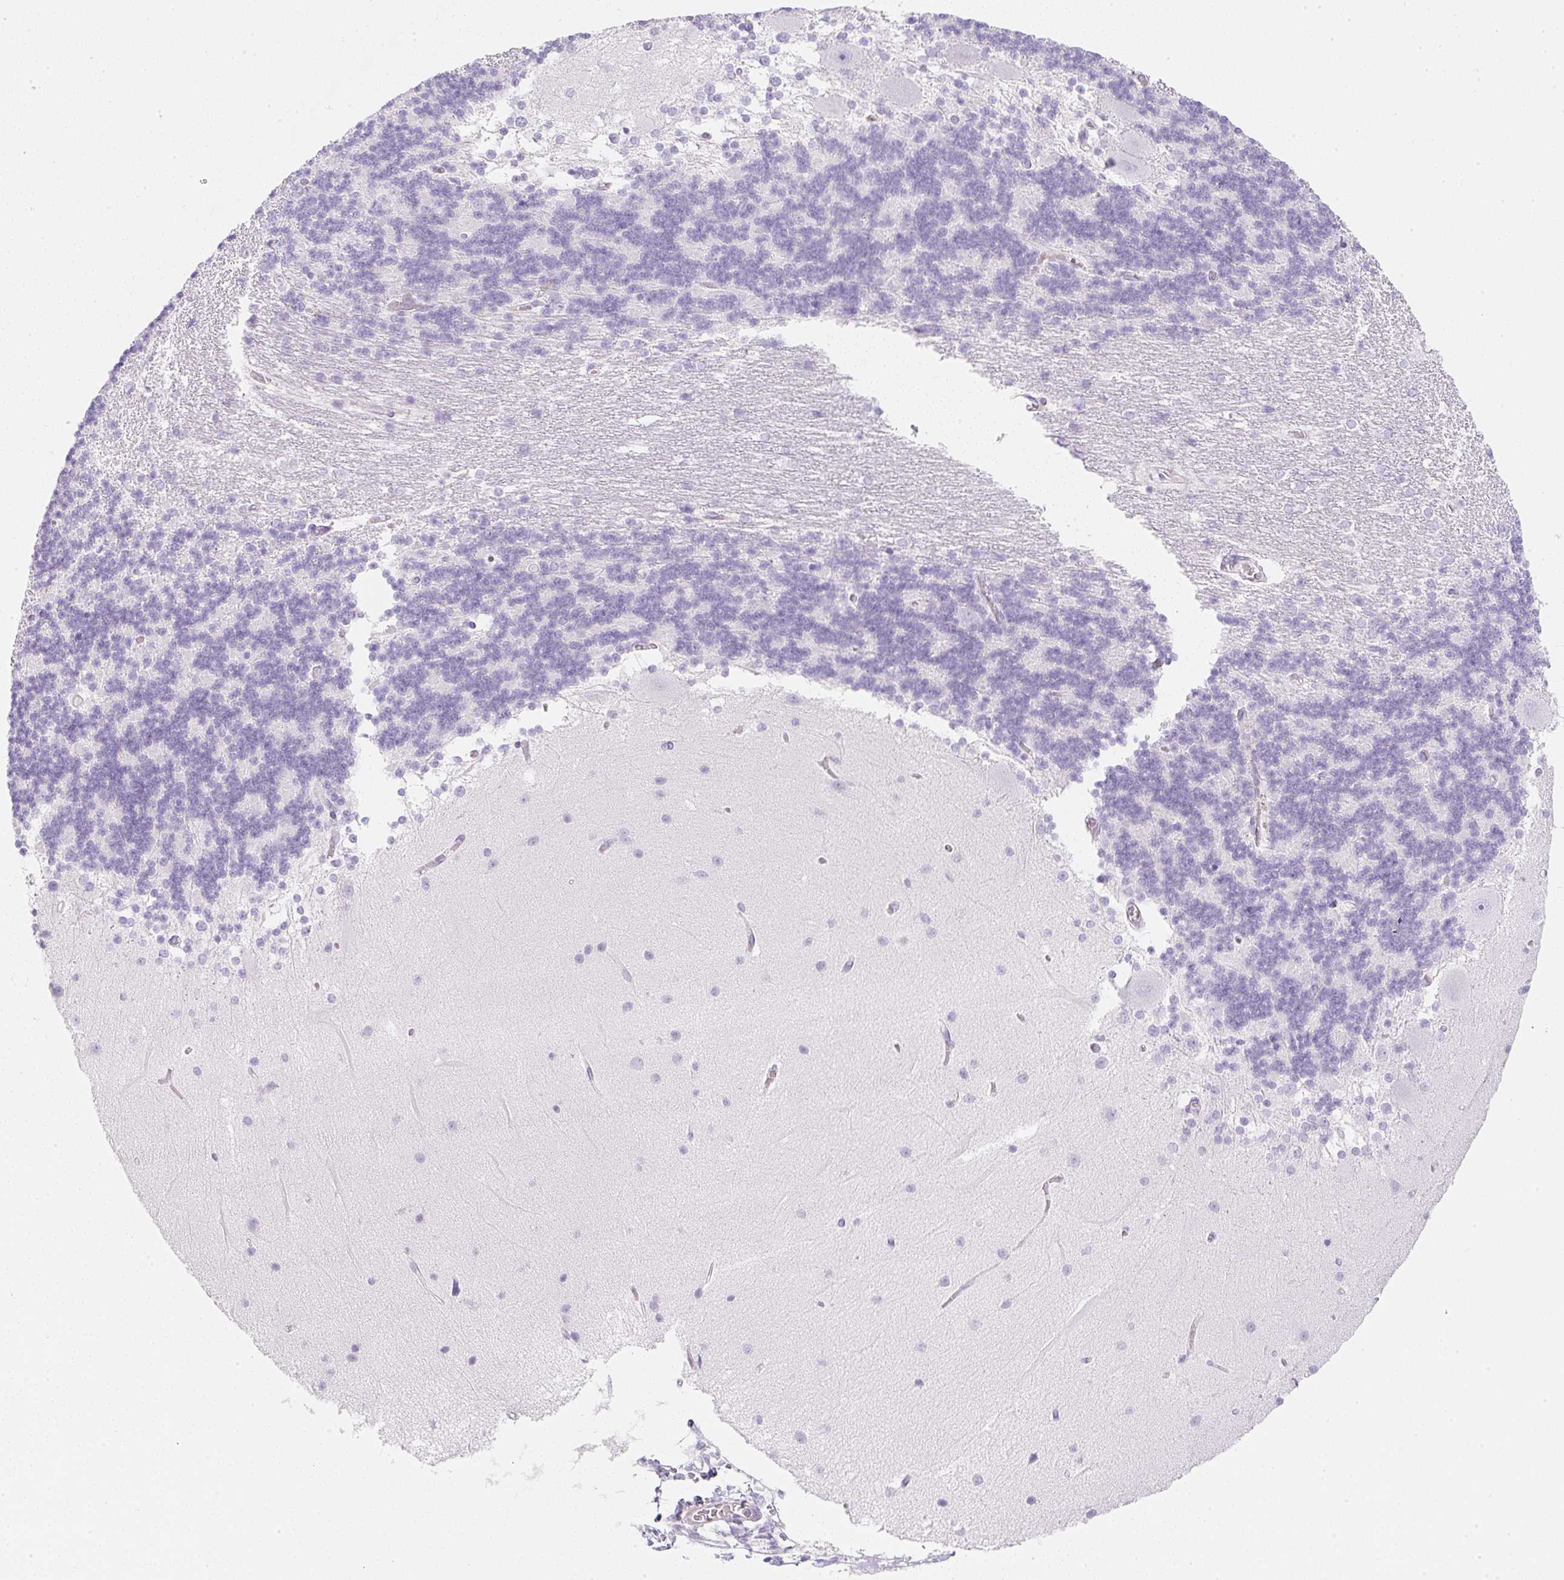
{"staining": {"intensity": "negative", "quantity": "none", "location": "none"}, "tissue": "cerebellum", "cell_type": "Cells in granular layer", "image_type": "normal", "snomed": [{"axis": "morphology", "description": "Normal tissue, NOS"}, {"axis": "topography", "description": "Cerebellum"}], "caption": "A high-resolution image shows immunohistochemistry (IHC) staining of benign cerebellum, which shows no significant expression in cells in granular layer.", "gene": "ZNF689", "patient": {"sex": "female", "age": 54}}